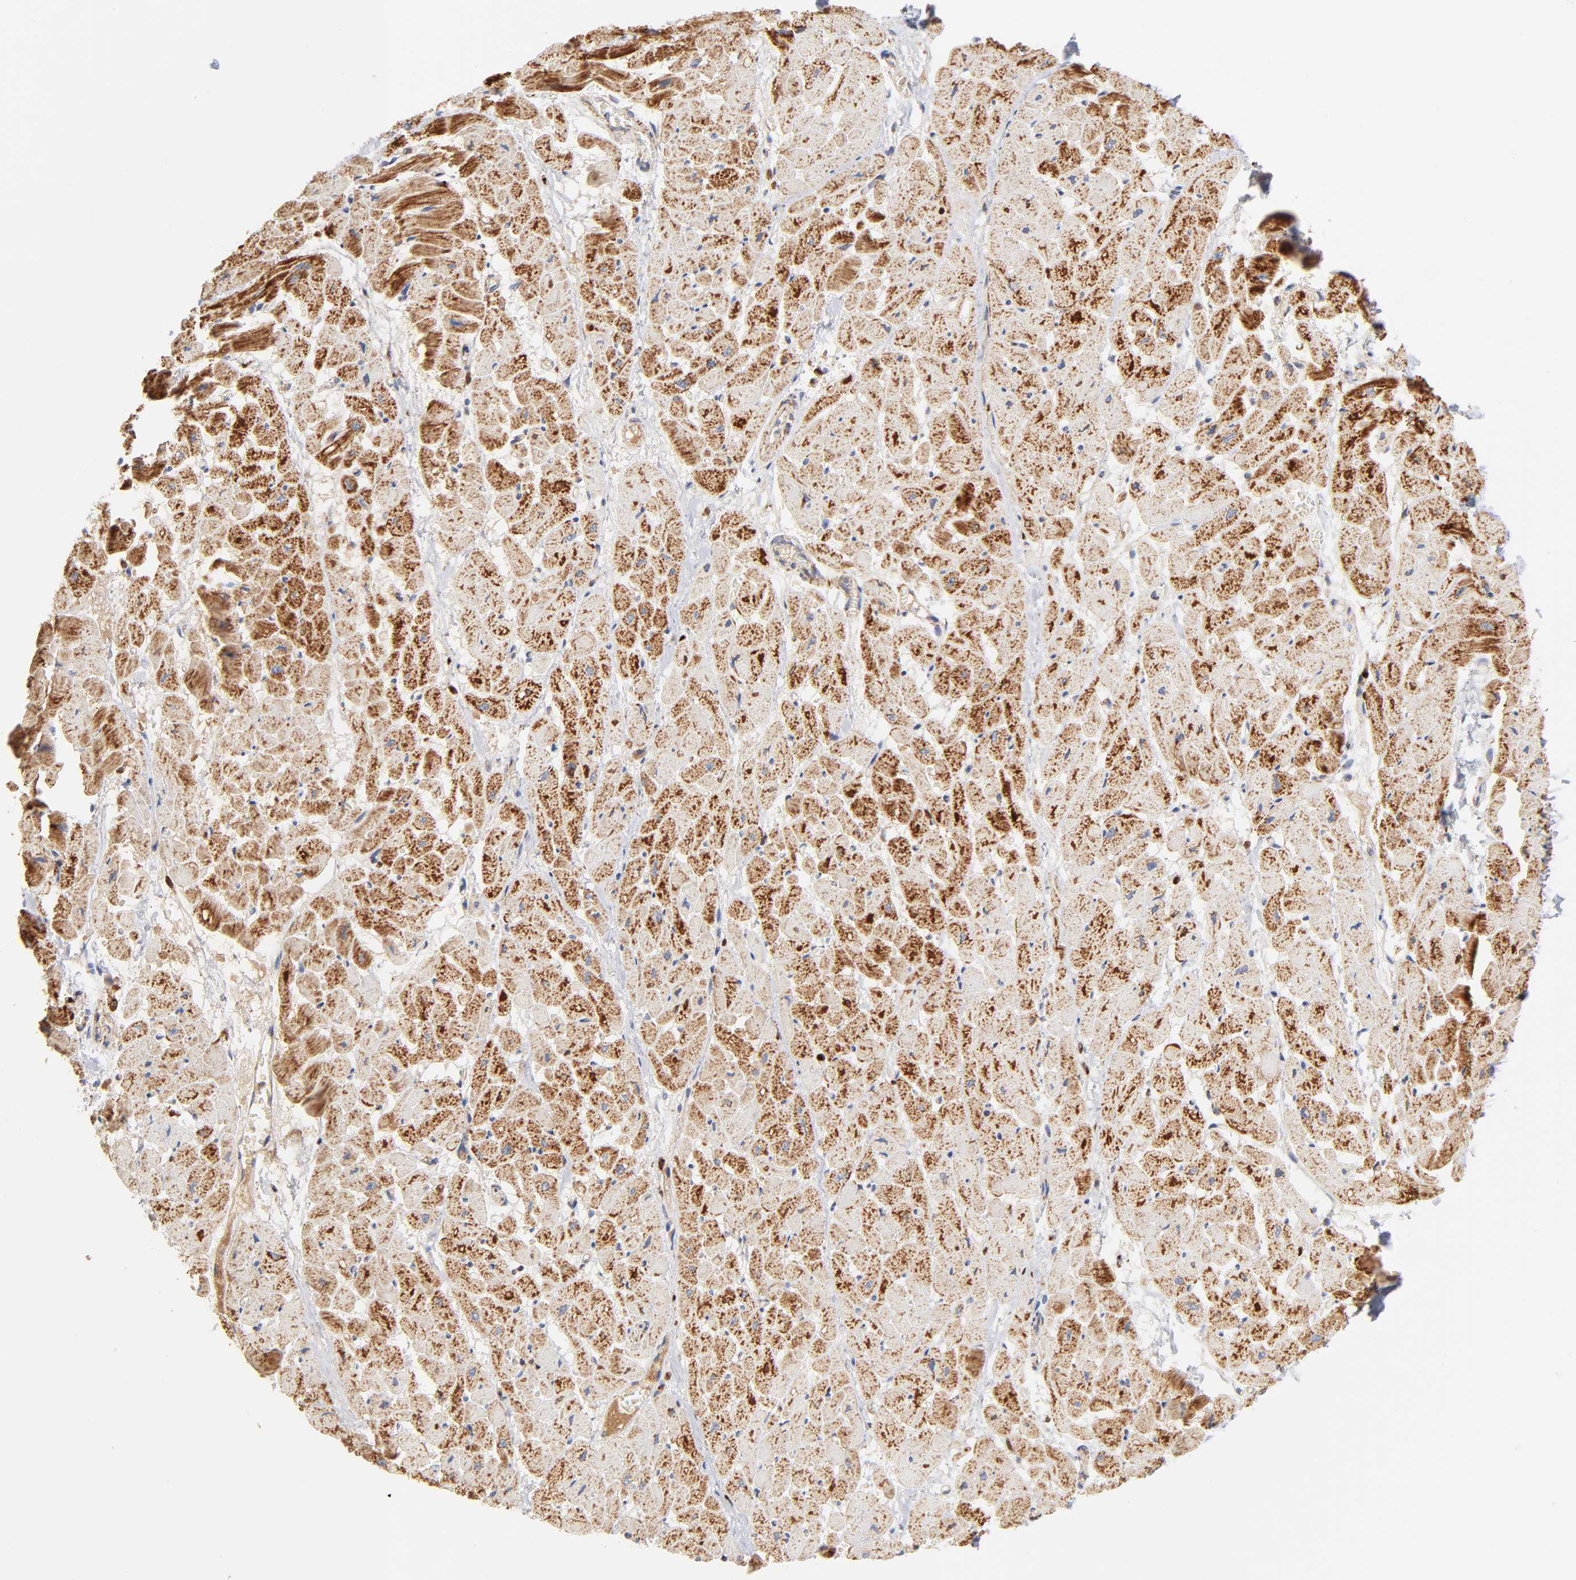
{"staining": {"intensity": "strong", "quantity": ">75%", "location": "cytoplasmic/membranous"}, "tissue": "heart muscle", "cell_type": "Cardiomyocytes", "image_type": "normal", "snomed": [{"axis": "morphology", "description": "Normal tissue, NOS"}, {"axis": "topography", "description": "Heart"}], "caption": "Immunohistochemical staining of unremarkable human heart muscle displays high levels of strong cytoplasmic/membranous expression in about >75% of cardiomyocytes. (DAB IHC, brown staining for protein, blue staining for nuclei).", "gene": "DIABLO", "patient": {"sex": "male", "age": 45}}